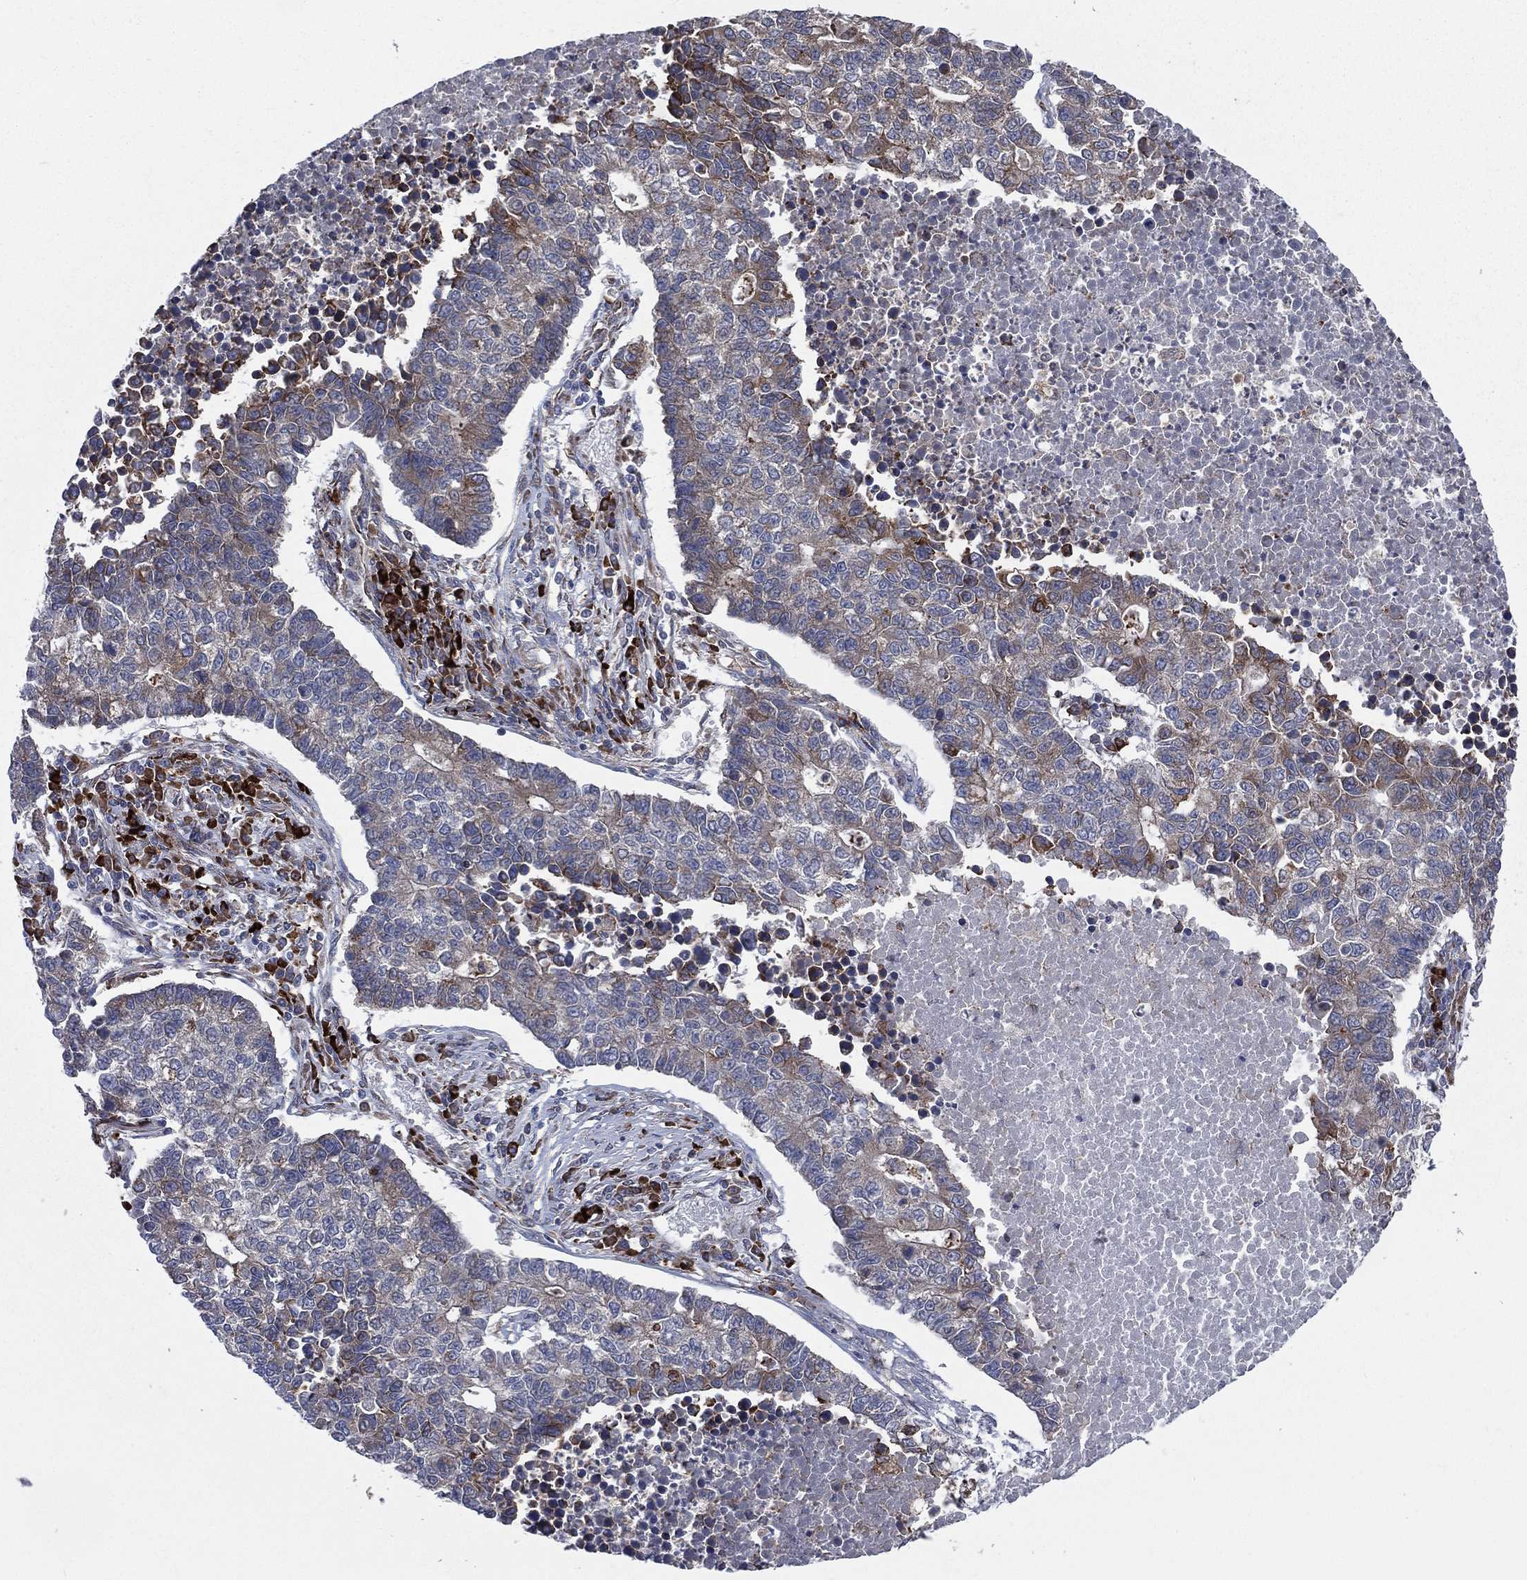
{"staining": {"intensity": "moderate", "quantity": "<25%", "location": "cytoplasmic/membranous"}, "tissue": "lung cancer", "cell_type": "Tumor cells", "image_type": "cancer", "snomed": [{"axis": "morphology", "description": "Adenocarcinoma, NOS"}, {"axis": "topography", "description": "Lung"}], "caption": "About <25% of tumor cells in lung cancer exhibit moderate cytoplasmic/membranous protein staining as visualized by brown immunohistochemical staining.", "gene": "CCDC159", "patient": {"sex": "male", "age": 57}}